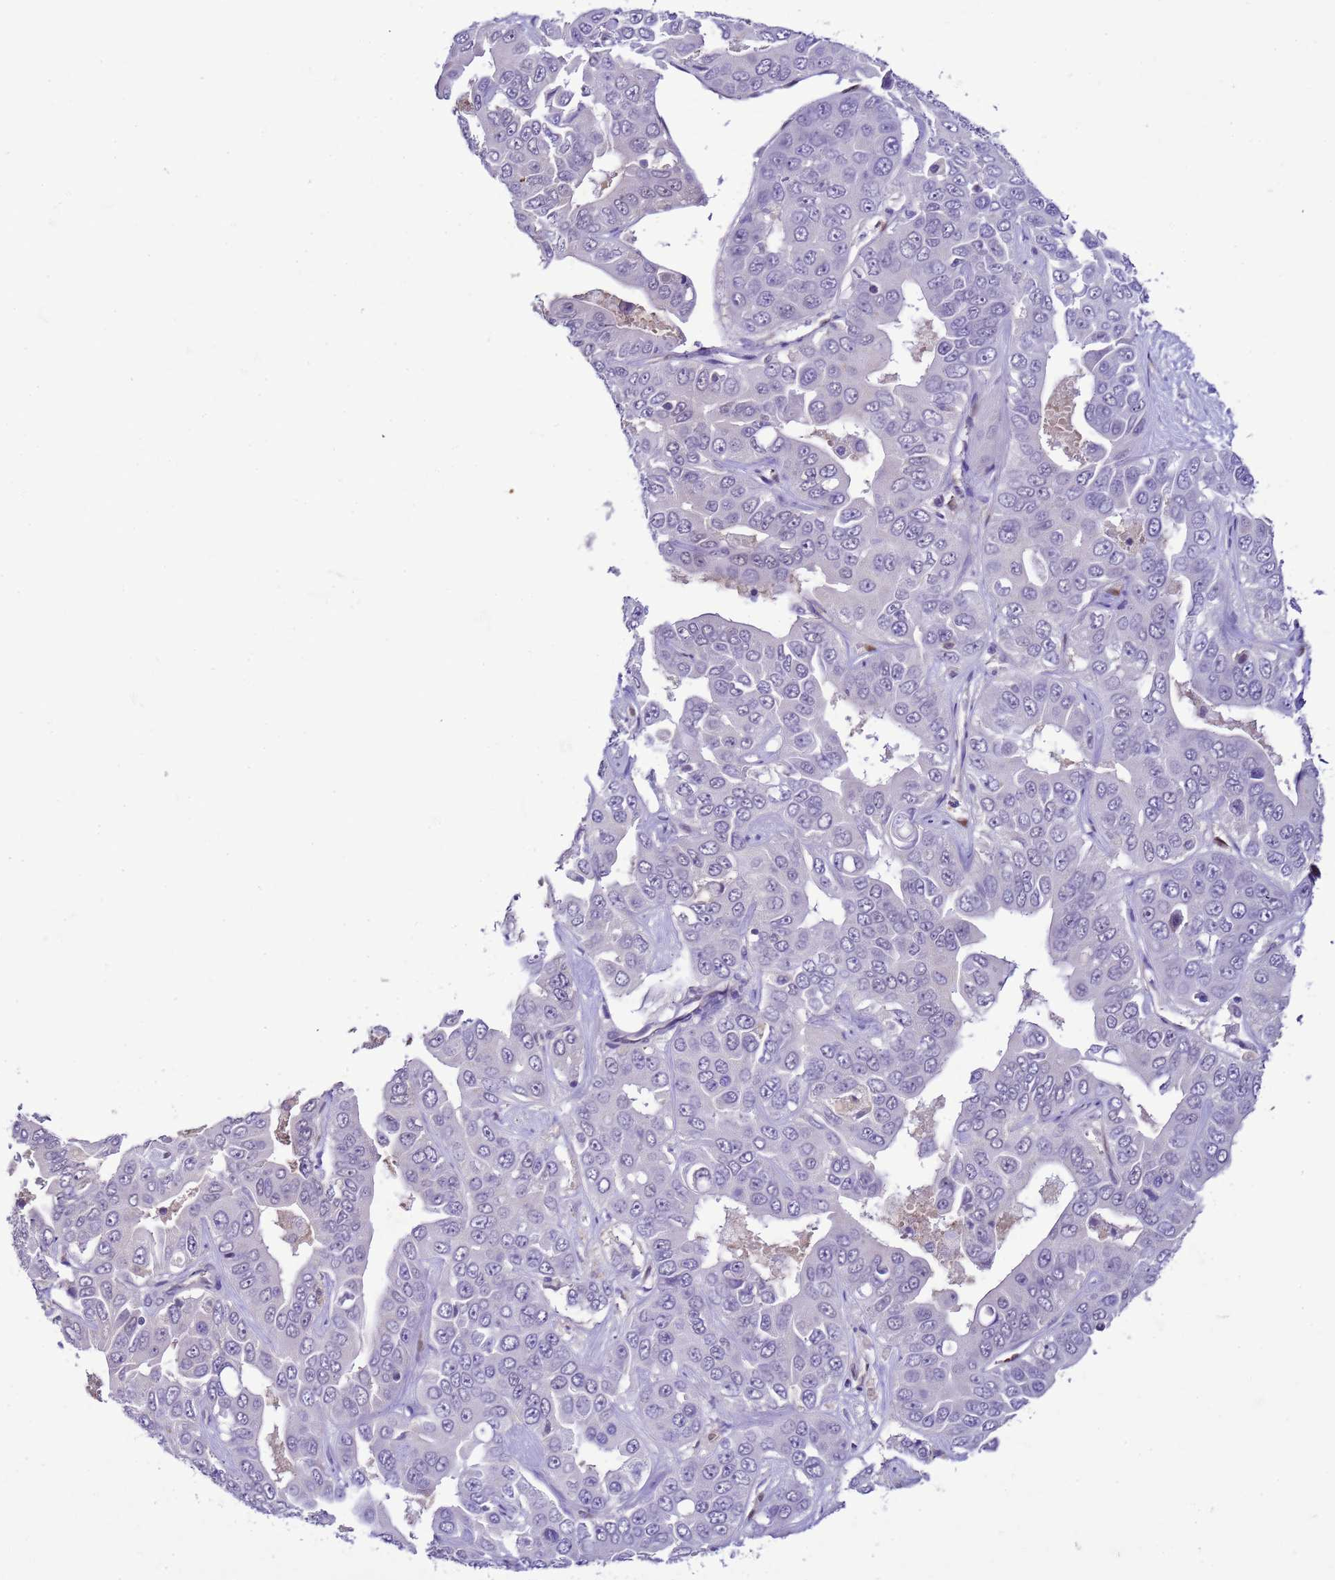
{"staining": {"intensity": "negative", "quantity": "none", "location": "none"}, "tissue": "liver cancer", "cell_type": "Tumor cells", "image_type": "cancer", "snomed": [{"axis": "morphology", "description": "Cholangiocarcinoma"}, {"axis": "topography", "description": "Liver"}], "caption": "Immunohistochemistry (IHC) histopathology image of liver cholangiocarcinoma stained for a protein (brown), which demonstrates no positivity in tumor cells.", "gene": "DDI2", "patient": {"sex": "female", "age": 52}}